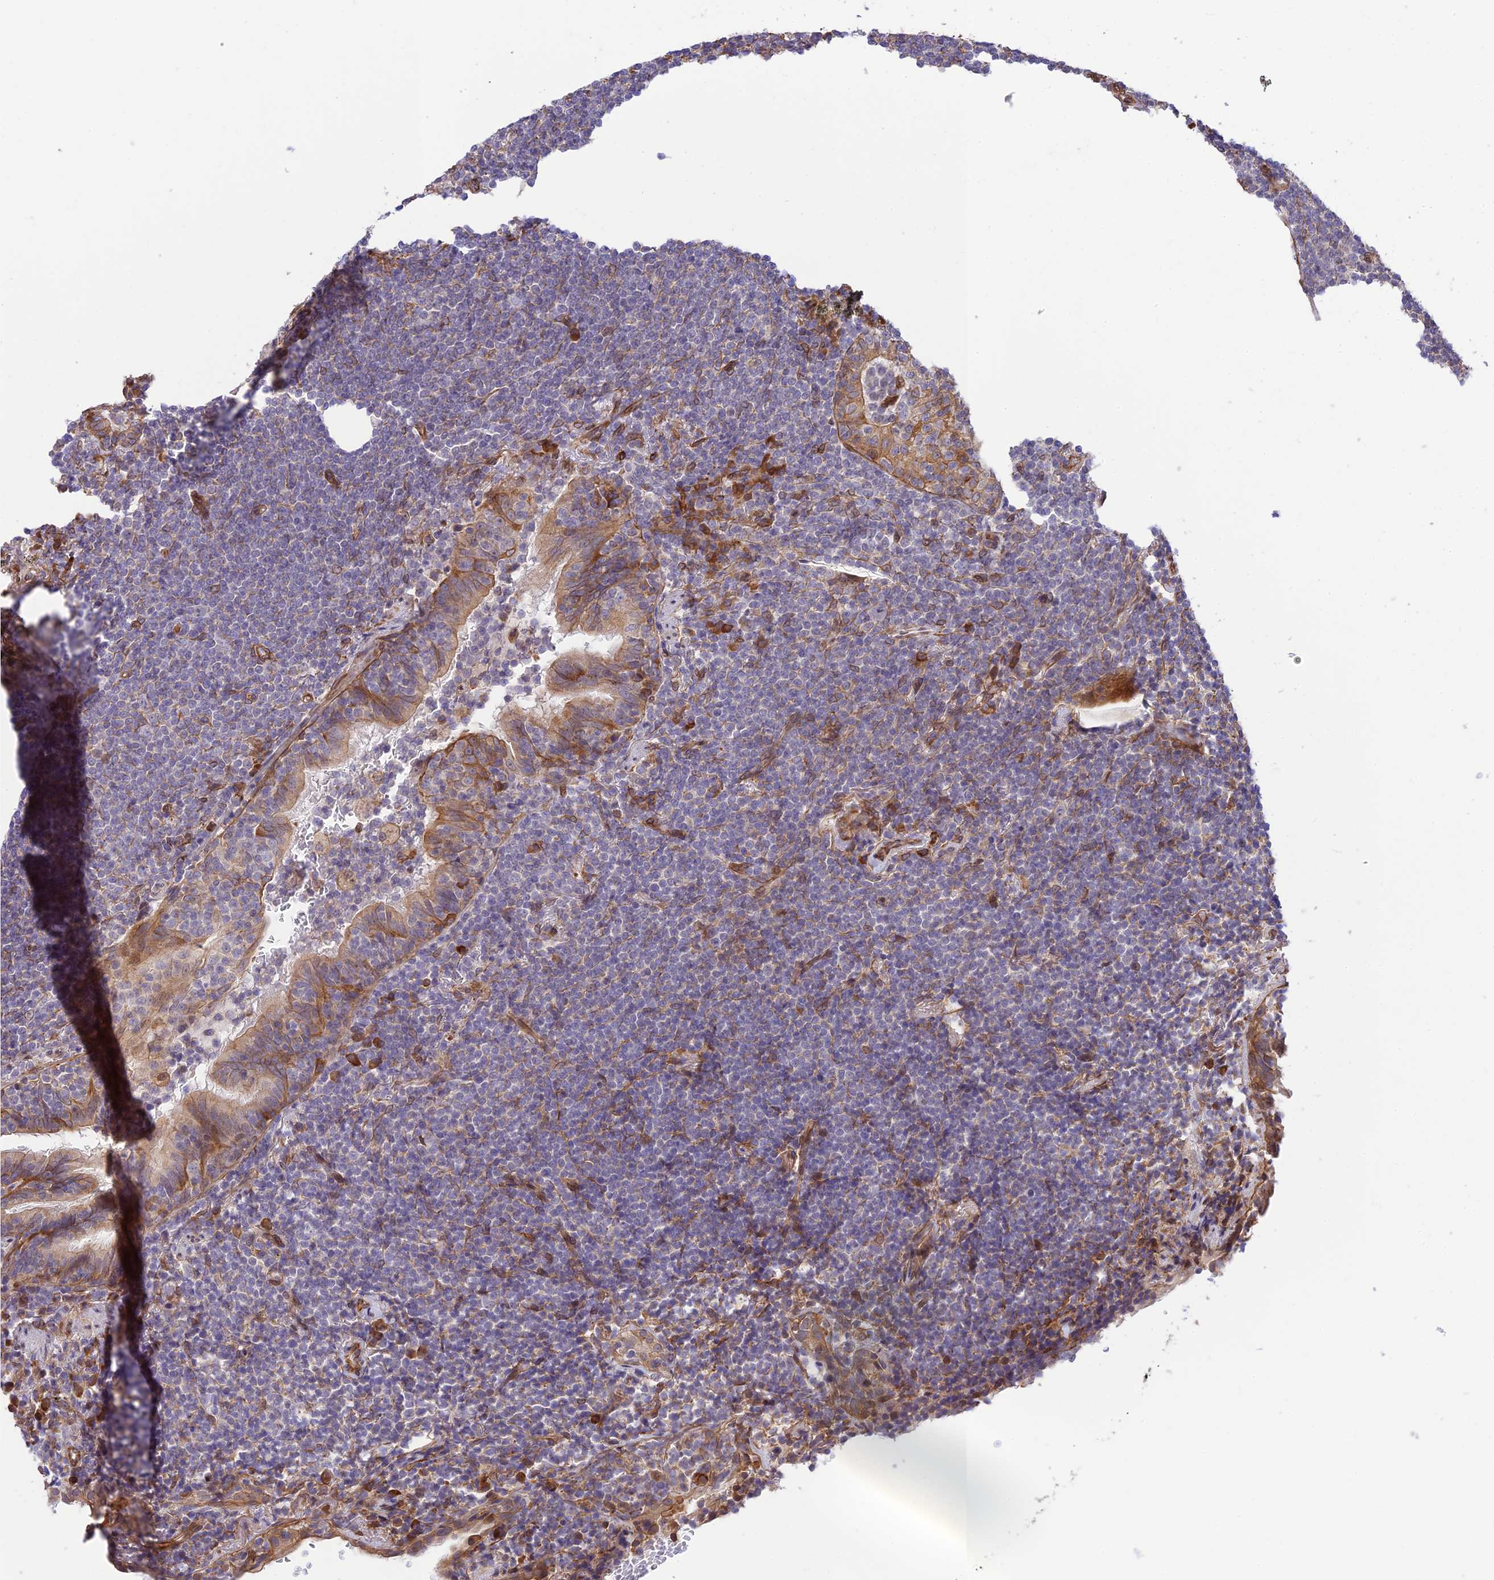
{"staining": {"intensity": "negative", "quantity": "none", "location": "none"}, "tissue": "lymphoma", "cell_type": "Tumor cells", "image_type": "cancer", "snomed": [{"axis": "morphology", "description": "Malignant lymphoma, non-Hodgkin's type, Low grade"}, {"axis": "topography", "description": "Lung"}], "caption": "Immunohistochemistry (IHC) of low-grade malignant lymphoma, non-Hodgkin's type shows no expression in tumor cells.", "gene": "EXOC3L4", "patient": {"sex": "female", "age": 71}}